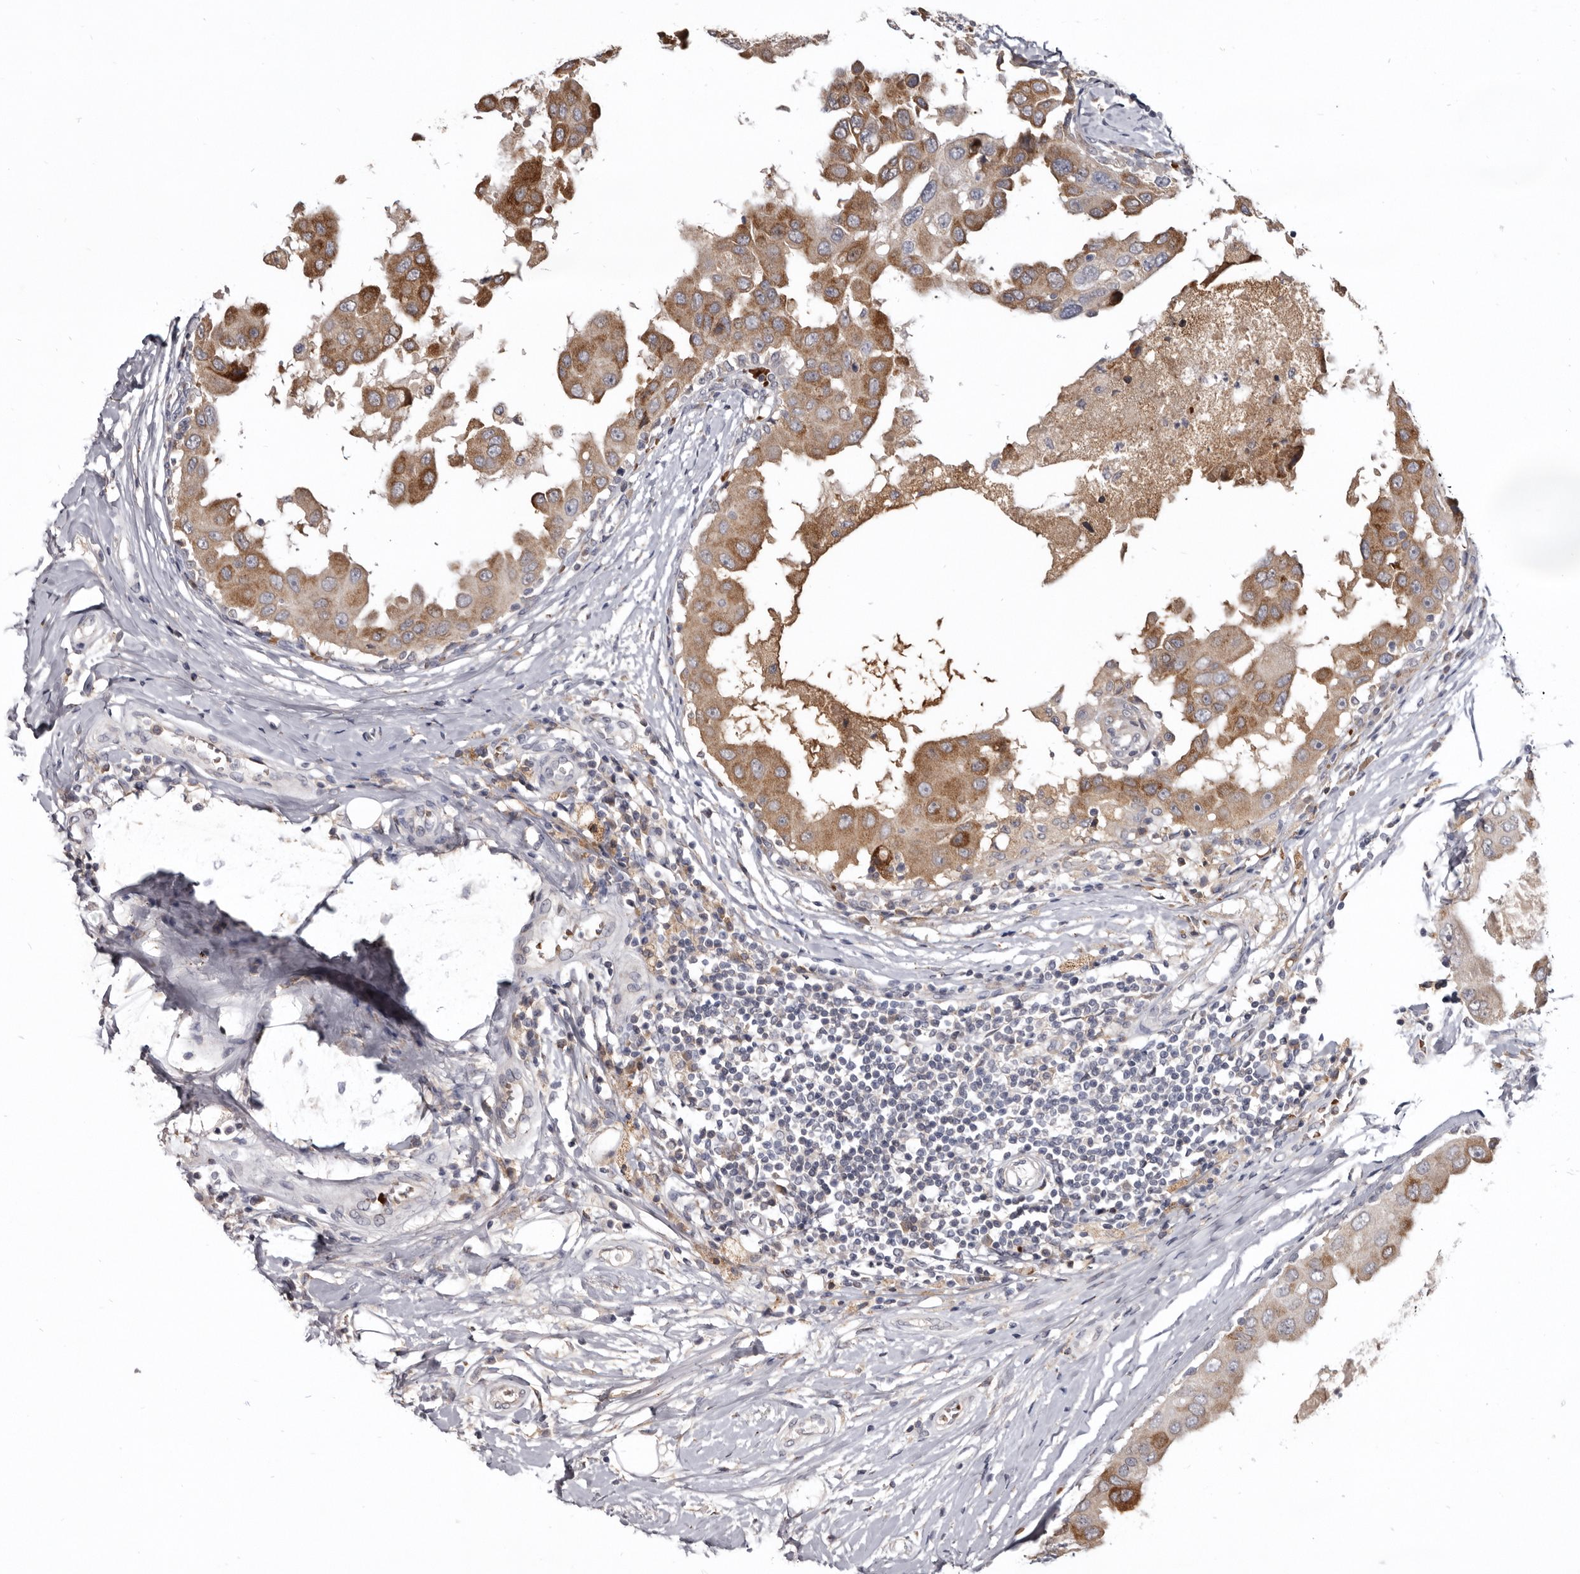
{"staining": {"intensity": "moderate", "quantity": ">75%", "location": "cytoplasmic/membranous"}, "tissue": "breast cancer", "cell_type": "Tumor cells", "image_type": "cancer", "snomed": [{"axis": "morphology", "description": "Duct carcinoma"}, {"axis": "topography", "description": "Breast"}], "caption": "Immunohistochemistry (DAB) staining of human breast cancer shows moderate cytoplasmic/membranous protein expression in about >75% of tumor cells.", "gene": "NENF", "patient": {"sex": "female", "age": 27}}